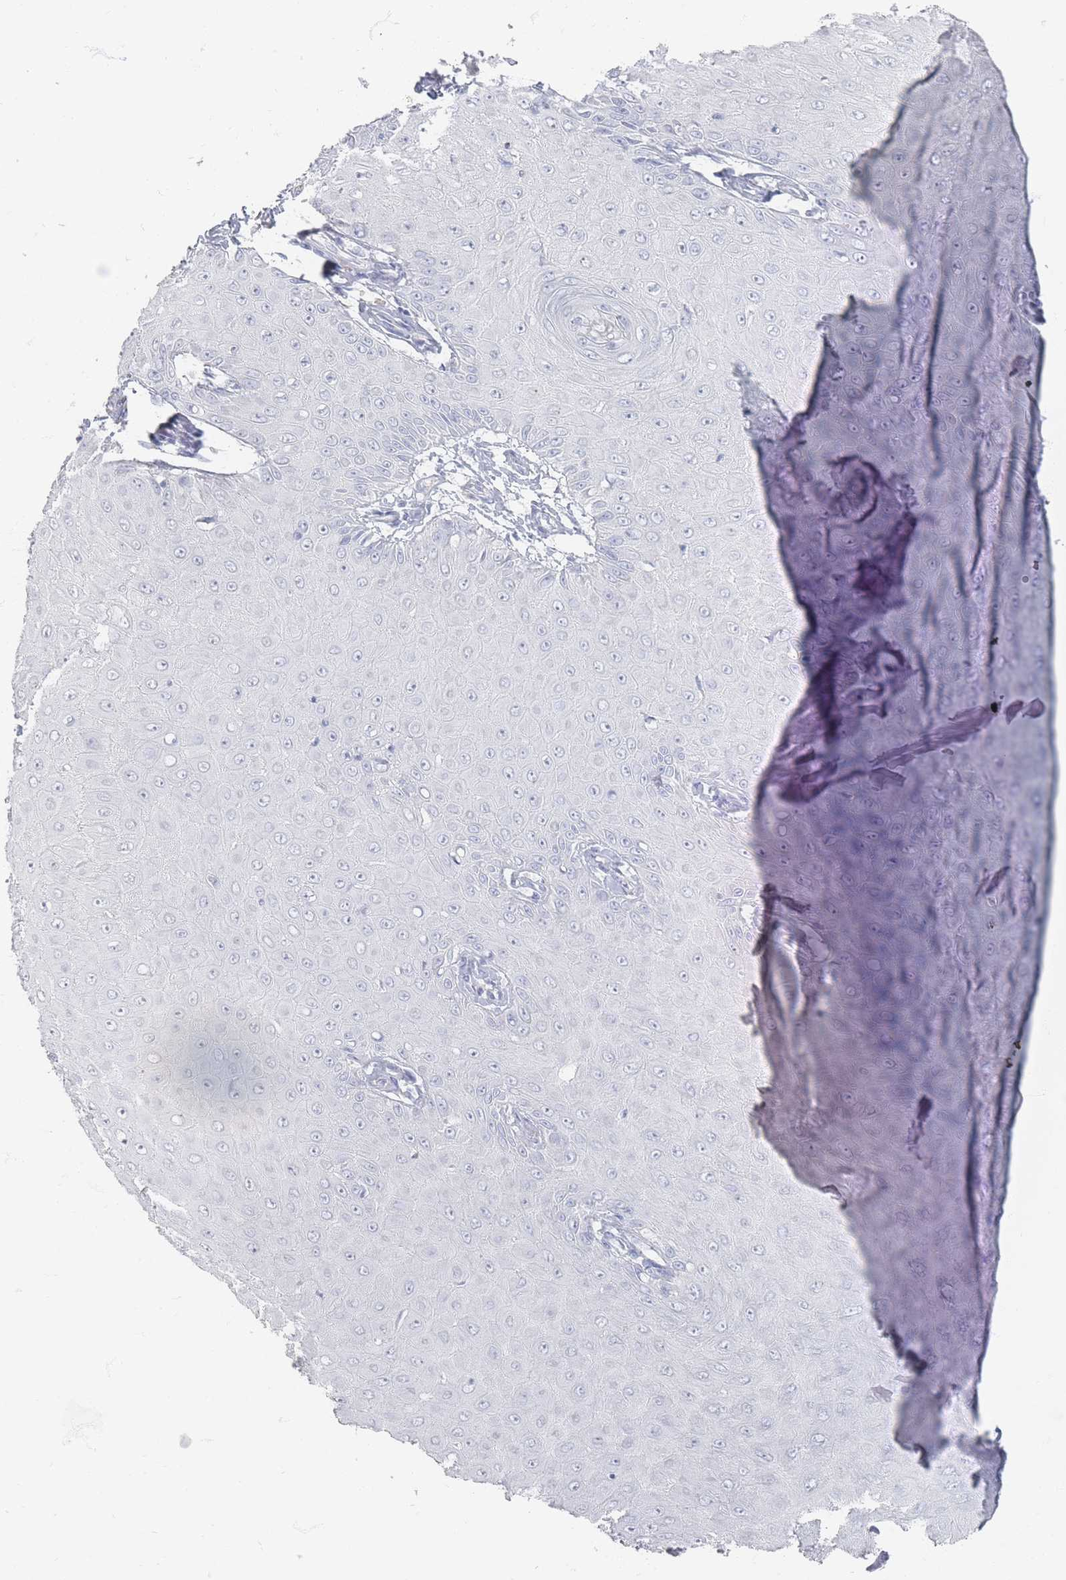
{"staining": {"intensity": "negative", "quantity": "none", "location": "none"}, "tissue": "skin cancer", "cell_type": "Tumor cells", "image_type": "cancer", "snomed": [{"axis": "morphology", "description": "Squamous cell carcinoma, NOS"}, {"axis": "topography", "description": "Skin"}], "caption": "This histopathology image is of skin squamous cell carcinoma stained with immunohistochemistry to label a protein in brown with the nuclei are counter-stained blue. There is no positivity in tumor cells.", "gene": "HELZ2", "patient": {"sex": "male", "age": 70}}